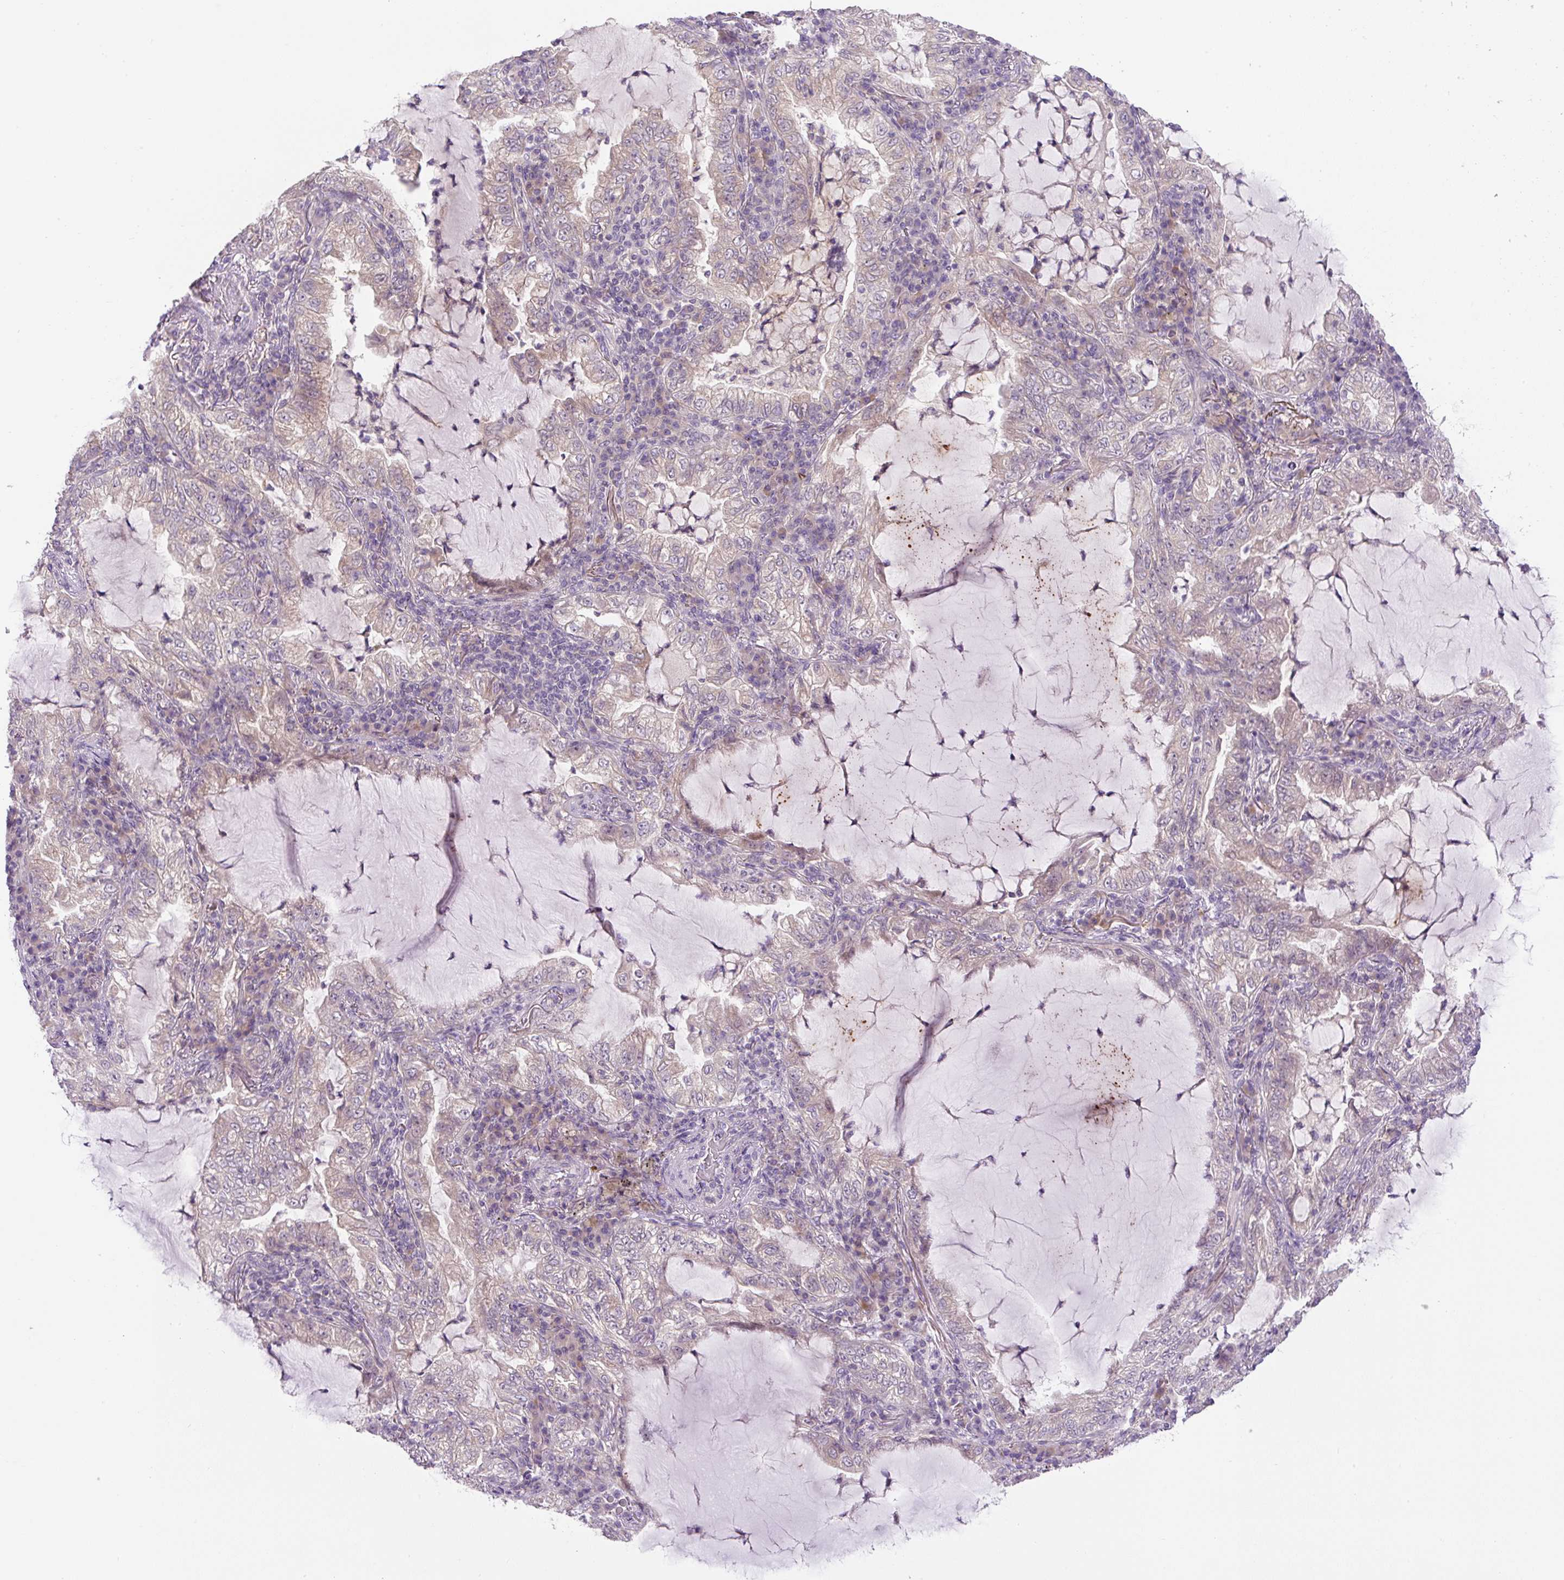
{"staining": {"intensity": "negative", "quantity": "none", "location": "none"}, "tissue": "lung cancer", "cell_type": "Tumor cells", "image_type": "cancer", "snomed": [{"axis": "morphology", "description": "Adenocarcinoma, NOS"}, {"axis": "topography", "description": "Lung"}], "caption": "Immunohistochemistry micrograph of adenocarcinoma (lung) stained for a protein (brown), which shows no expression in tumor cells.", "gene": "UBL3", "patient": {"sex": "female", "age": 73}}